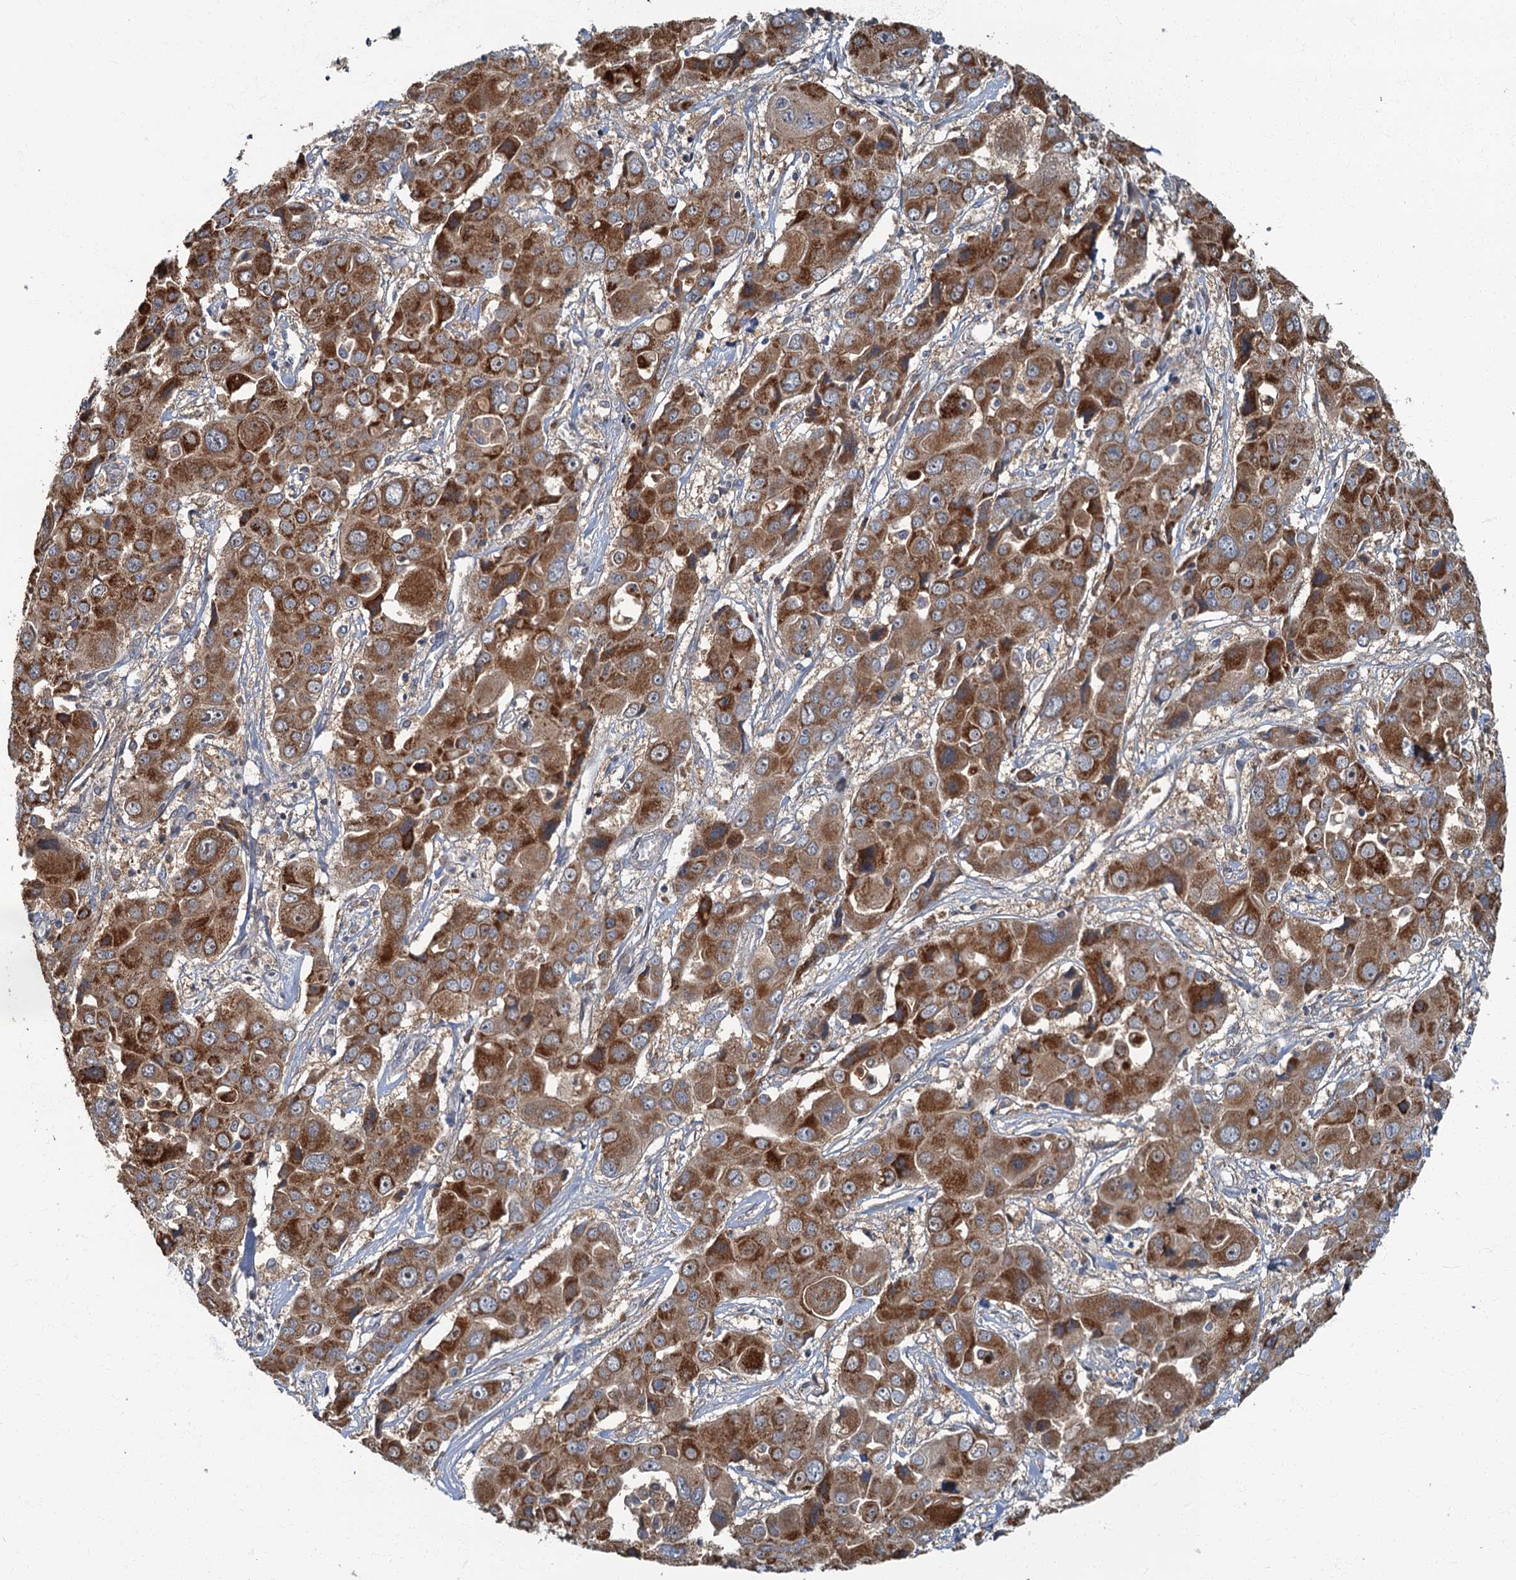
{"staining": {"intensity": "moderate", "quantity": ">75%", "location": "cytoplasmic/membranous"}, "tissue": "liver cancer", "cell_type": "Tumor cells", "image_type": "cancer", "snomed": [{"axis": "morphology", "description": "Cholangiocarcinoma"}, {"axis": "topography", "description": "Liver"}], "caption": "IHC staining of cholangiocarcinoma (liver), which shows medium levels of moderate cytoplasmic/membranous positivity in approximately >75% of tumor cells indicating moderate cytoplasmic/membranous protein staining. The staining was performed using DAB (brown) for protein detection and nuclei were counterstained in hematoxylin (blue).", "gene": "WDCP", "patient": {"sex": "male", "age": 67}}